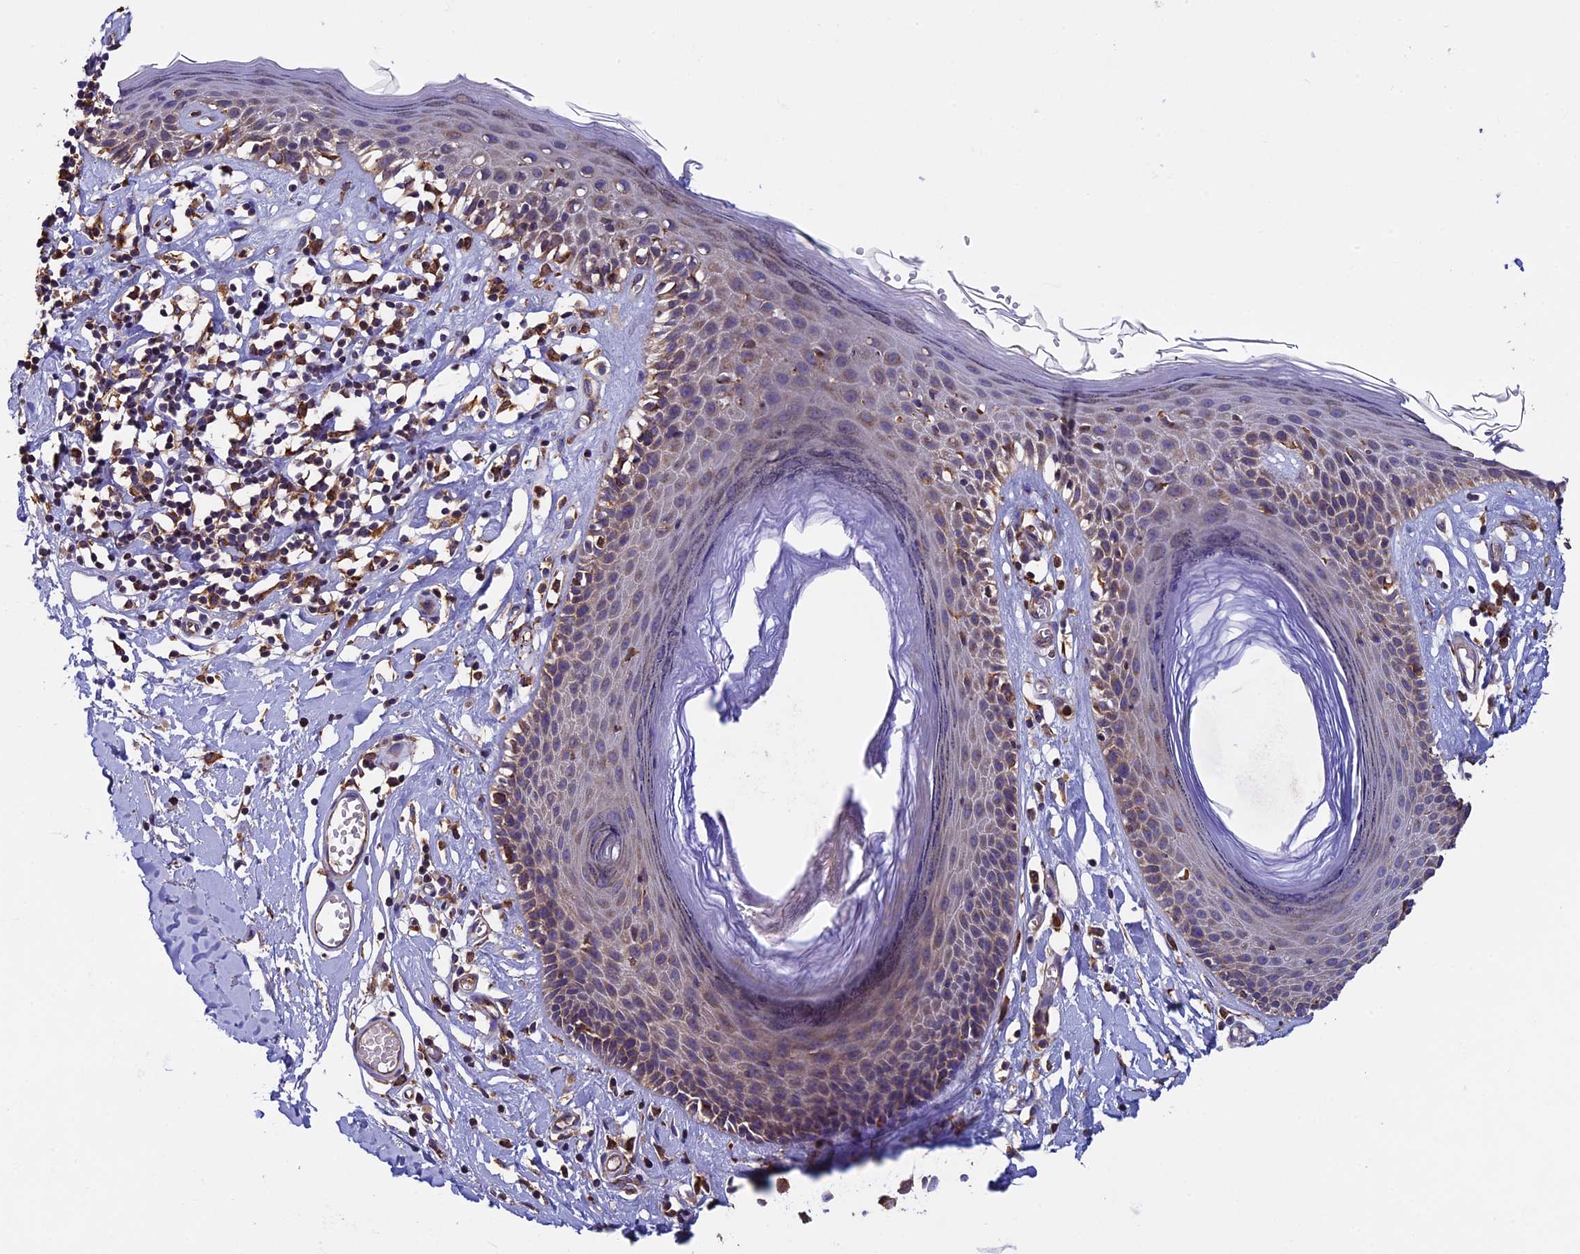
{"staining": {"intensity": "moderate", "quantity": "<25%", "location": "cytoplasmic/membranous"}, "tissue": "skin", "cell_type": "Epidermal cells", "image_type": "normal", "snomed": [{"axis": "morphology", "description": "Normal tissue, NOS"}, {"axis": "topography", "description": "Adipose tissue"}, {"axis": "topography", "description": "Vascular tissue"}, {"axis": "topography", "description": "Vulva"}, {"axis": "topography", "description": "Peripheral nerve tissue"}], "caption": "A brown stain labels moderate cytoplasmic/membranous staining of a protein in epidermal cells of unremarkable human skin. (DAB (3,3'-diaminobenzidine) IHC, brown staining for protein, blue staining for nuclei).", "gene": "BTBD3", "patient": {"sex": "female", "age": 86}}